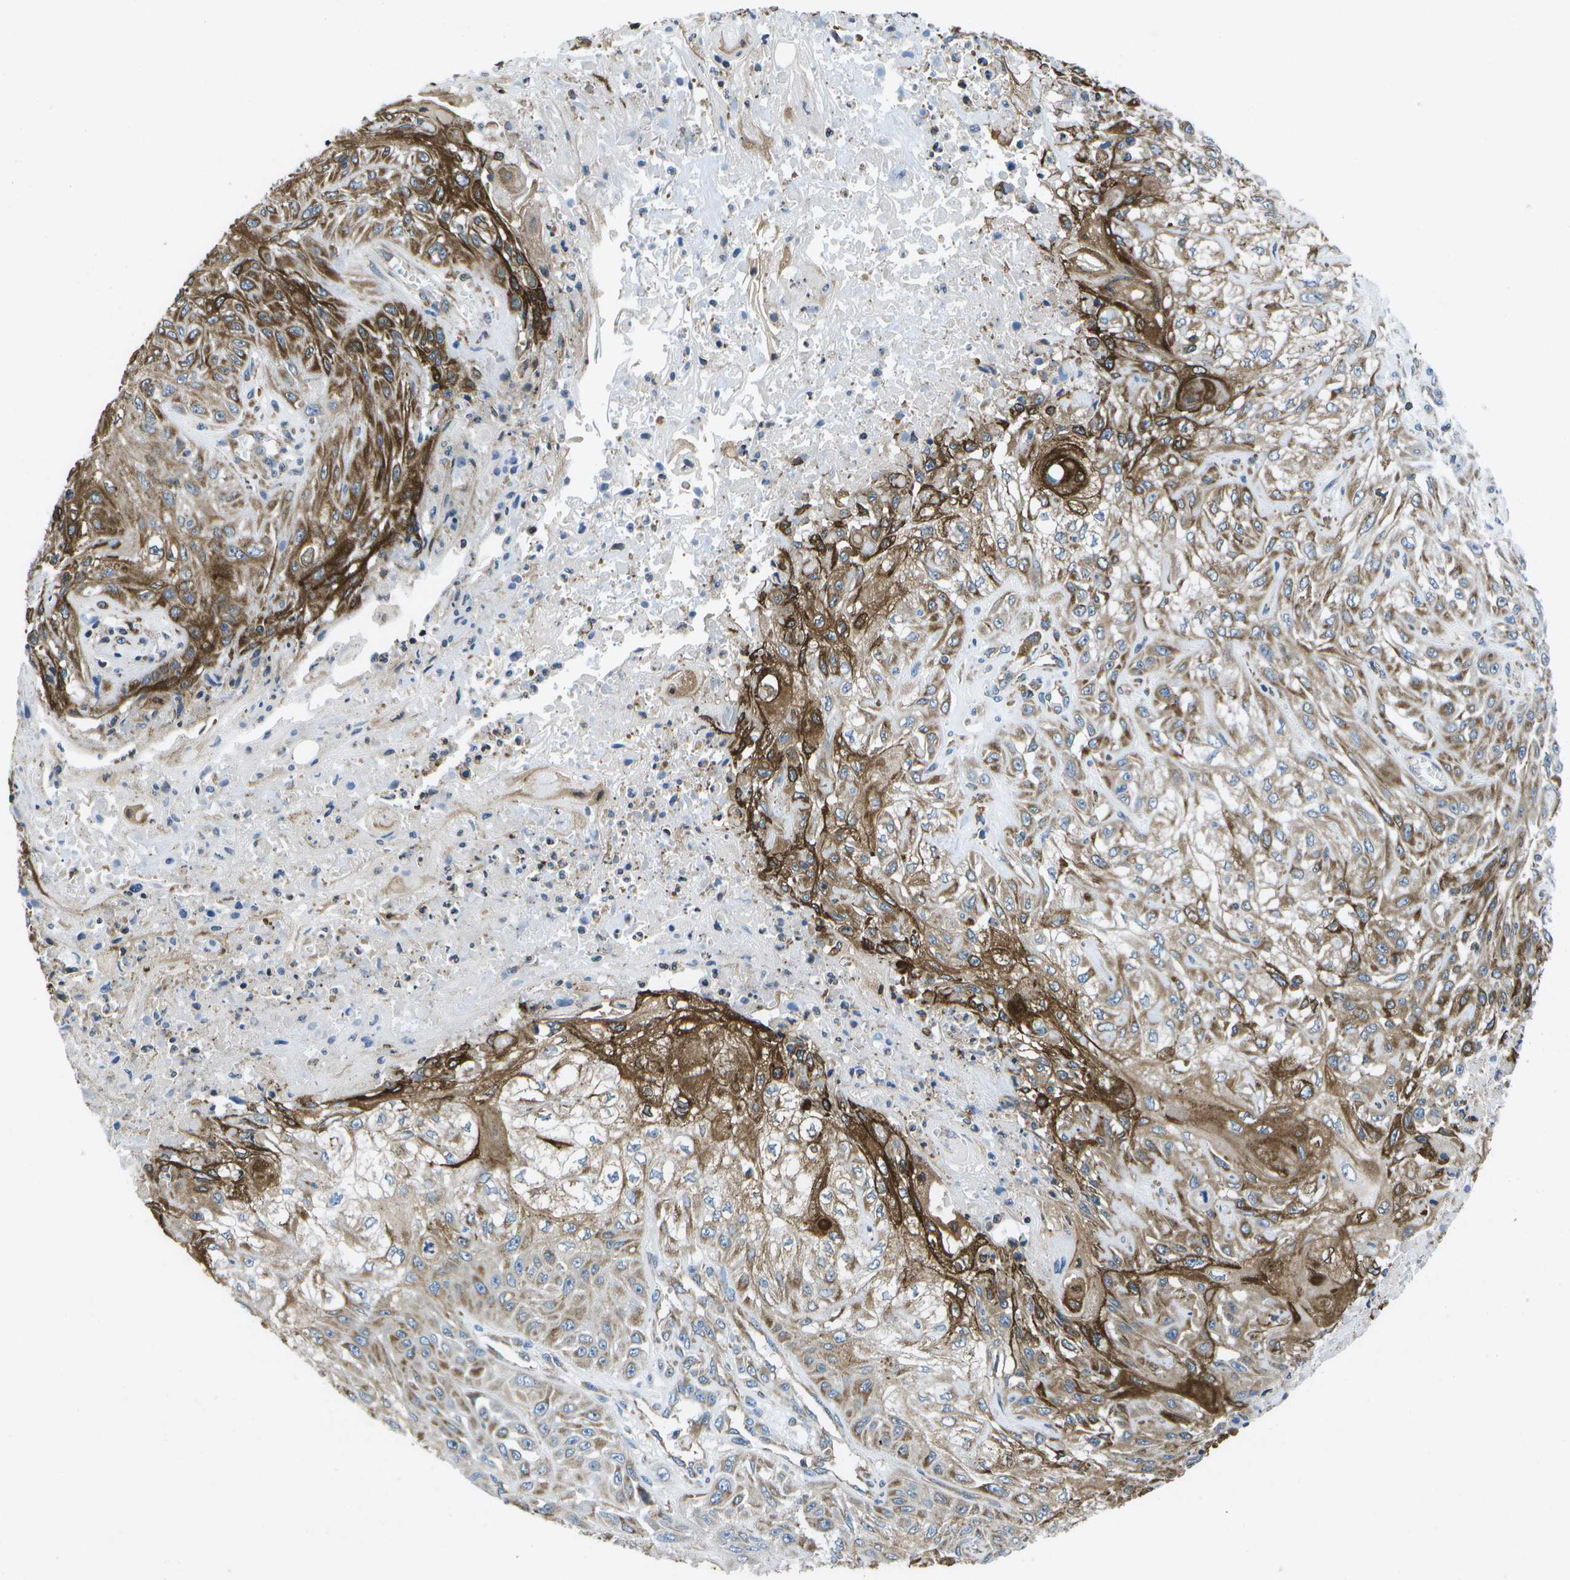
{"staining": {"intensity": "strong", "quantity": "25%-75%", "location": "cytoplasmic/membranous"}, "tissue": "skin cancer", "cell_type": "Tumor cells", "image_type": "cancer", "snomed": [{"axis": "morphology", "description": "Squamous cell carcinoma, NOS"}, {"axis": "morphology", "description": "Squamous cell carcinoma, metastatic, NOS"}, {"axis": "topography", "description": "Skin"}, {"axis": "topography", "description": "Lymph node"}], "caption": "Tumor cells display high levels of strong cytoplasmic/membranous staining in approximately 25%-75% of cells in skin squamous cell carcinoma.", "gene": "GDF5", "patient": {"sex": "male", "age": 75}}